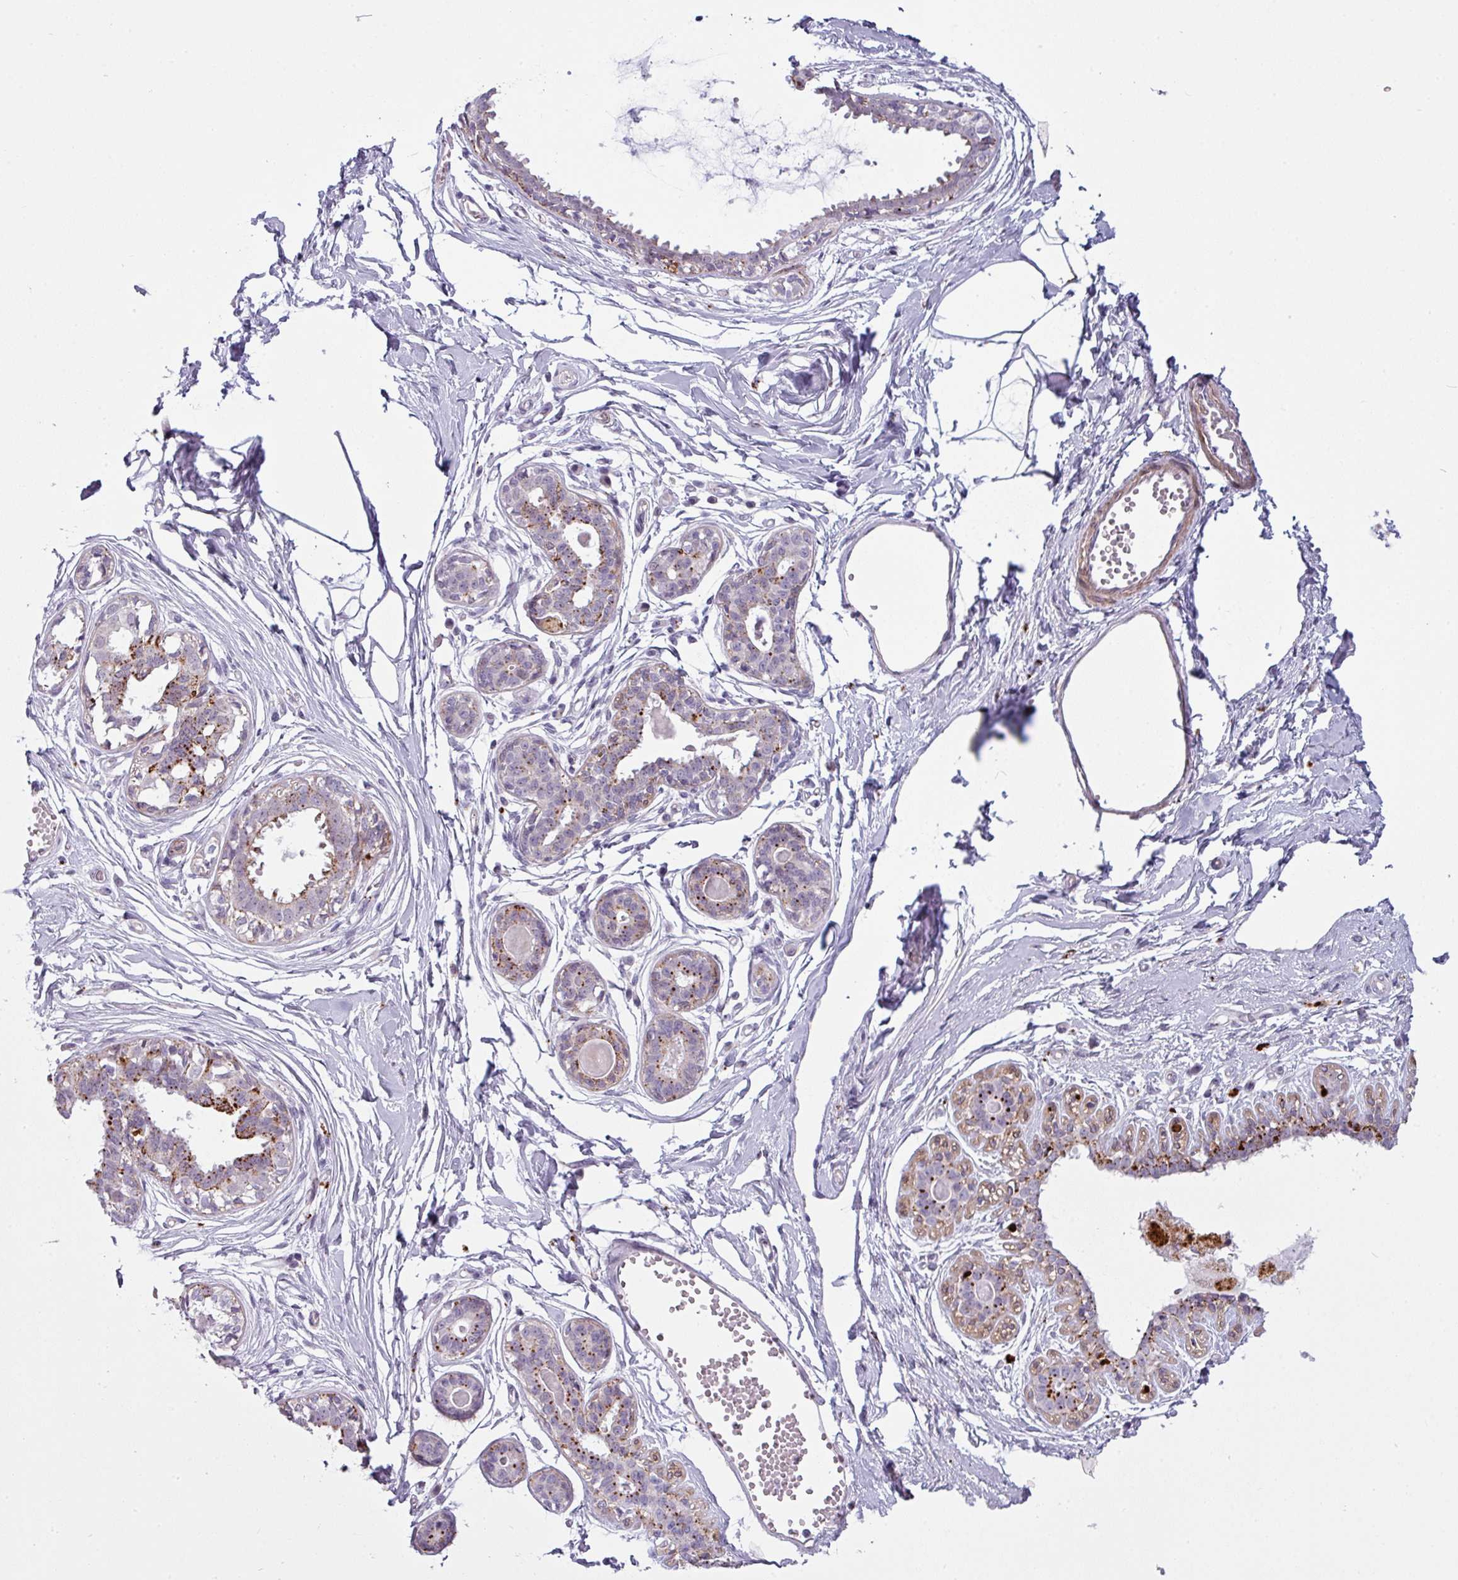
{"staining": {"intensity": "negative", "quantity": "none", "location": "none"}, "tissue": "breast", "cell_type": "Adipocytes", "image_type": "normal", "snomed": [{"axis": "morphology", "description": "Normal tissue, NOS"}, {"axis": "topography", "description": "Breast"}], "caption": "High power microscopy photomicrograph of an immunohistochemistry photomicrograph of unremarkable breast, revealing no significant staining in adipocytes. The staining is performed using DAB (3,3'-diaminobenzidine) brown chromogen with nuclei counter-stained in using hematoxylin.", "gene": "MAP7D2", "patient": {"sex": "female", "age": 45}}